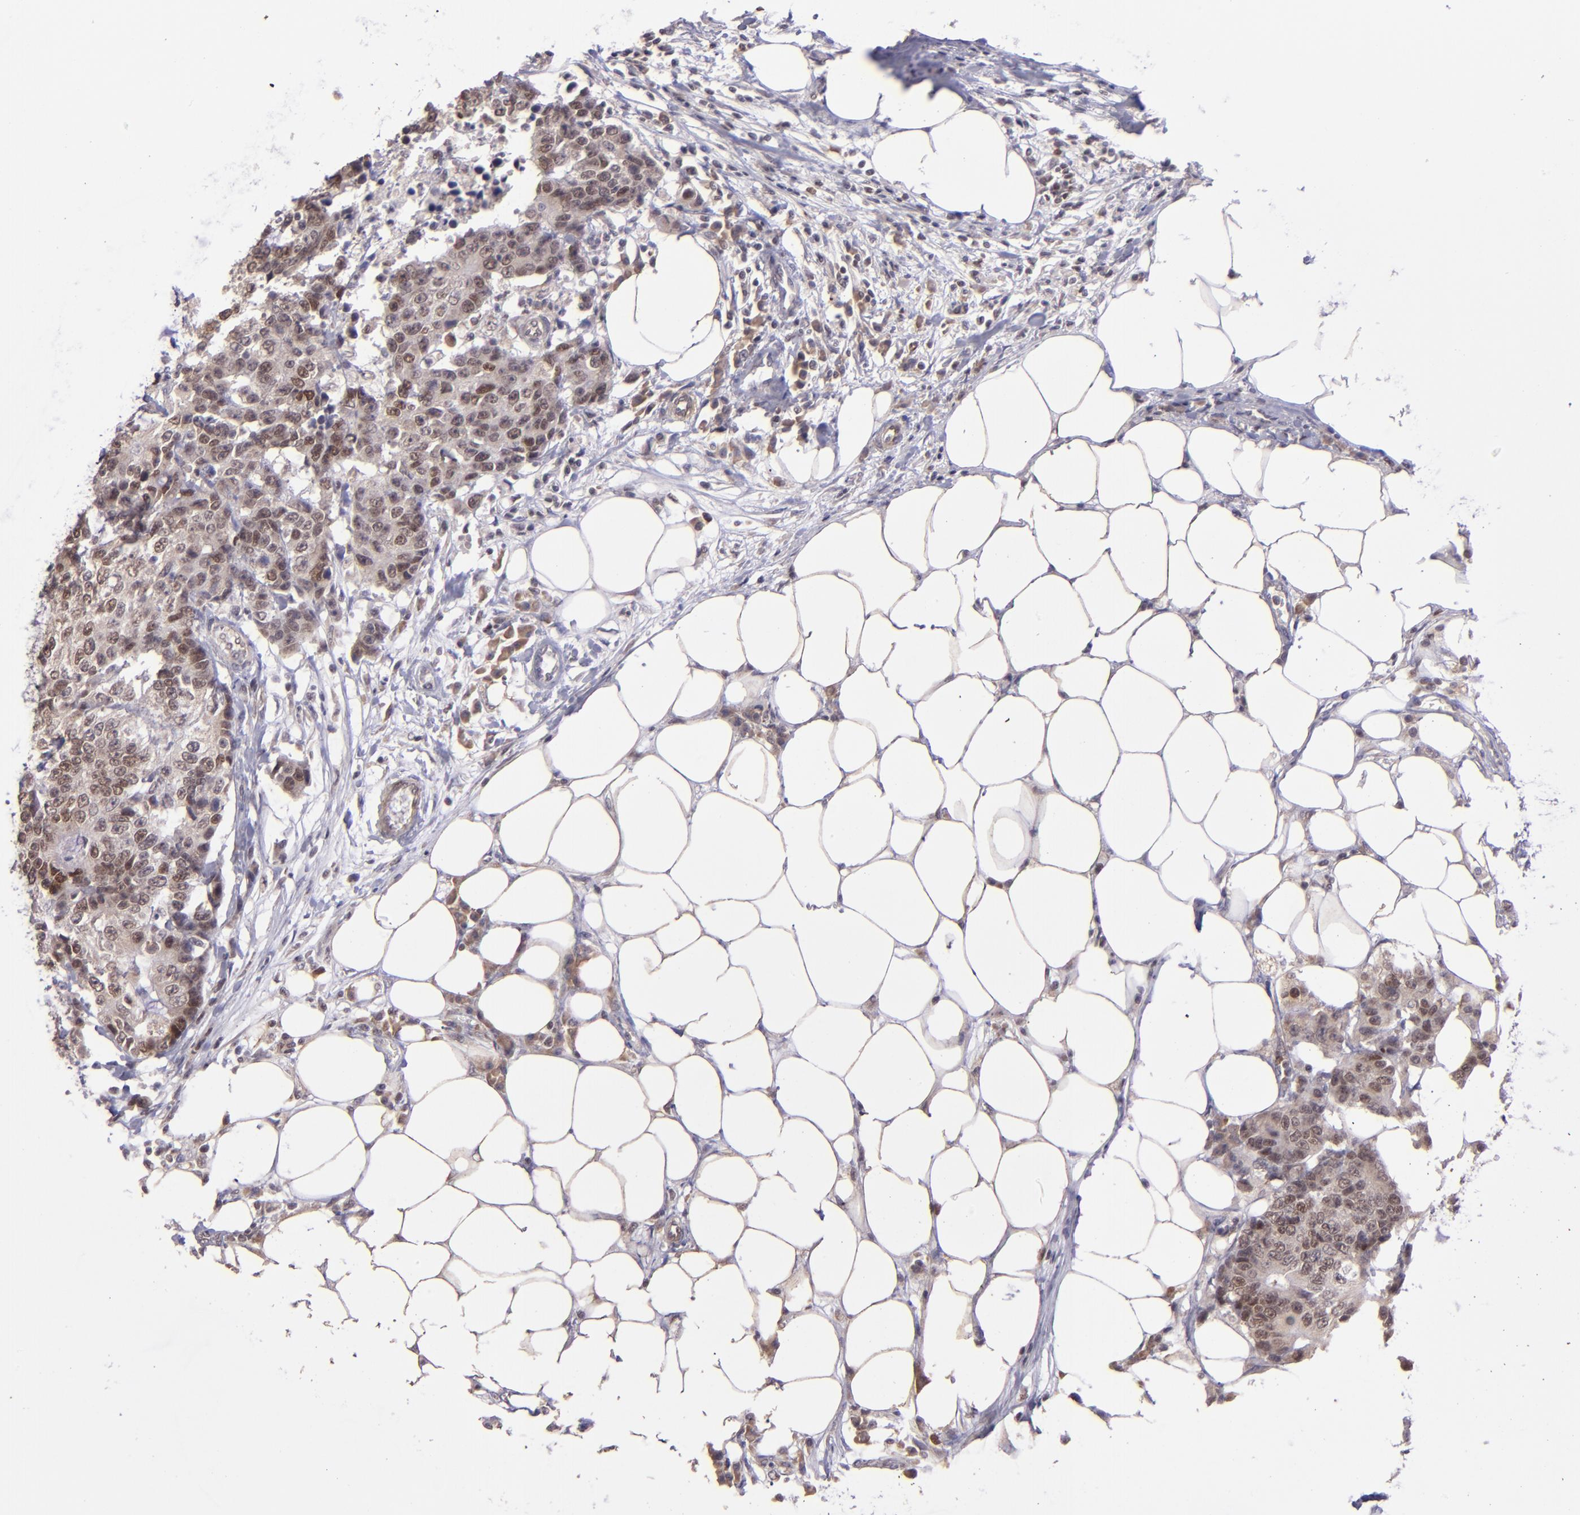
{"staining": {"intensity": "moderate", "quantity": ">75%", "location": "cytoplasmic/membranous,nuclear"}, "tissue": "colorectal cancer", "cell_type": "Tumor cells", "image_type": "cancer", "snomed": [{"axis": "morphology", "description": "Adenocarcinoma, NOS"}, {"axis": "topography", "description": "Colon"}], "caption": "High-power microscopy captured an IHC histopathology image of colorectal adenocarcinoma, revealing moderate cytoplasmic/membranous and nuclear positivity in approximately >75% of tumor cells.", "gene": "ELF1", "patient": {"sex": "female", "age": 86}}